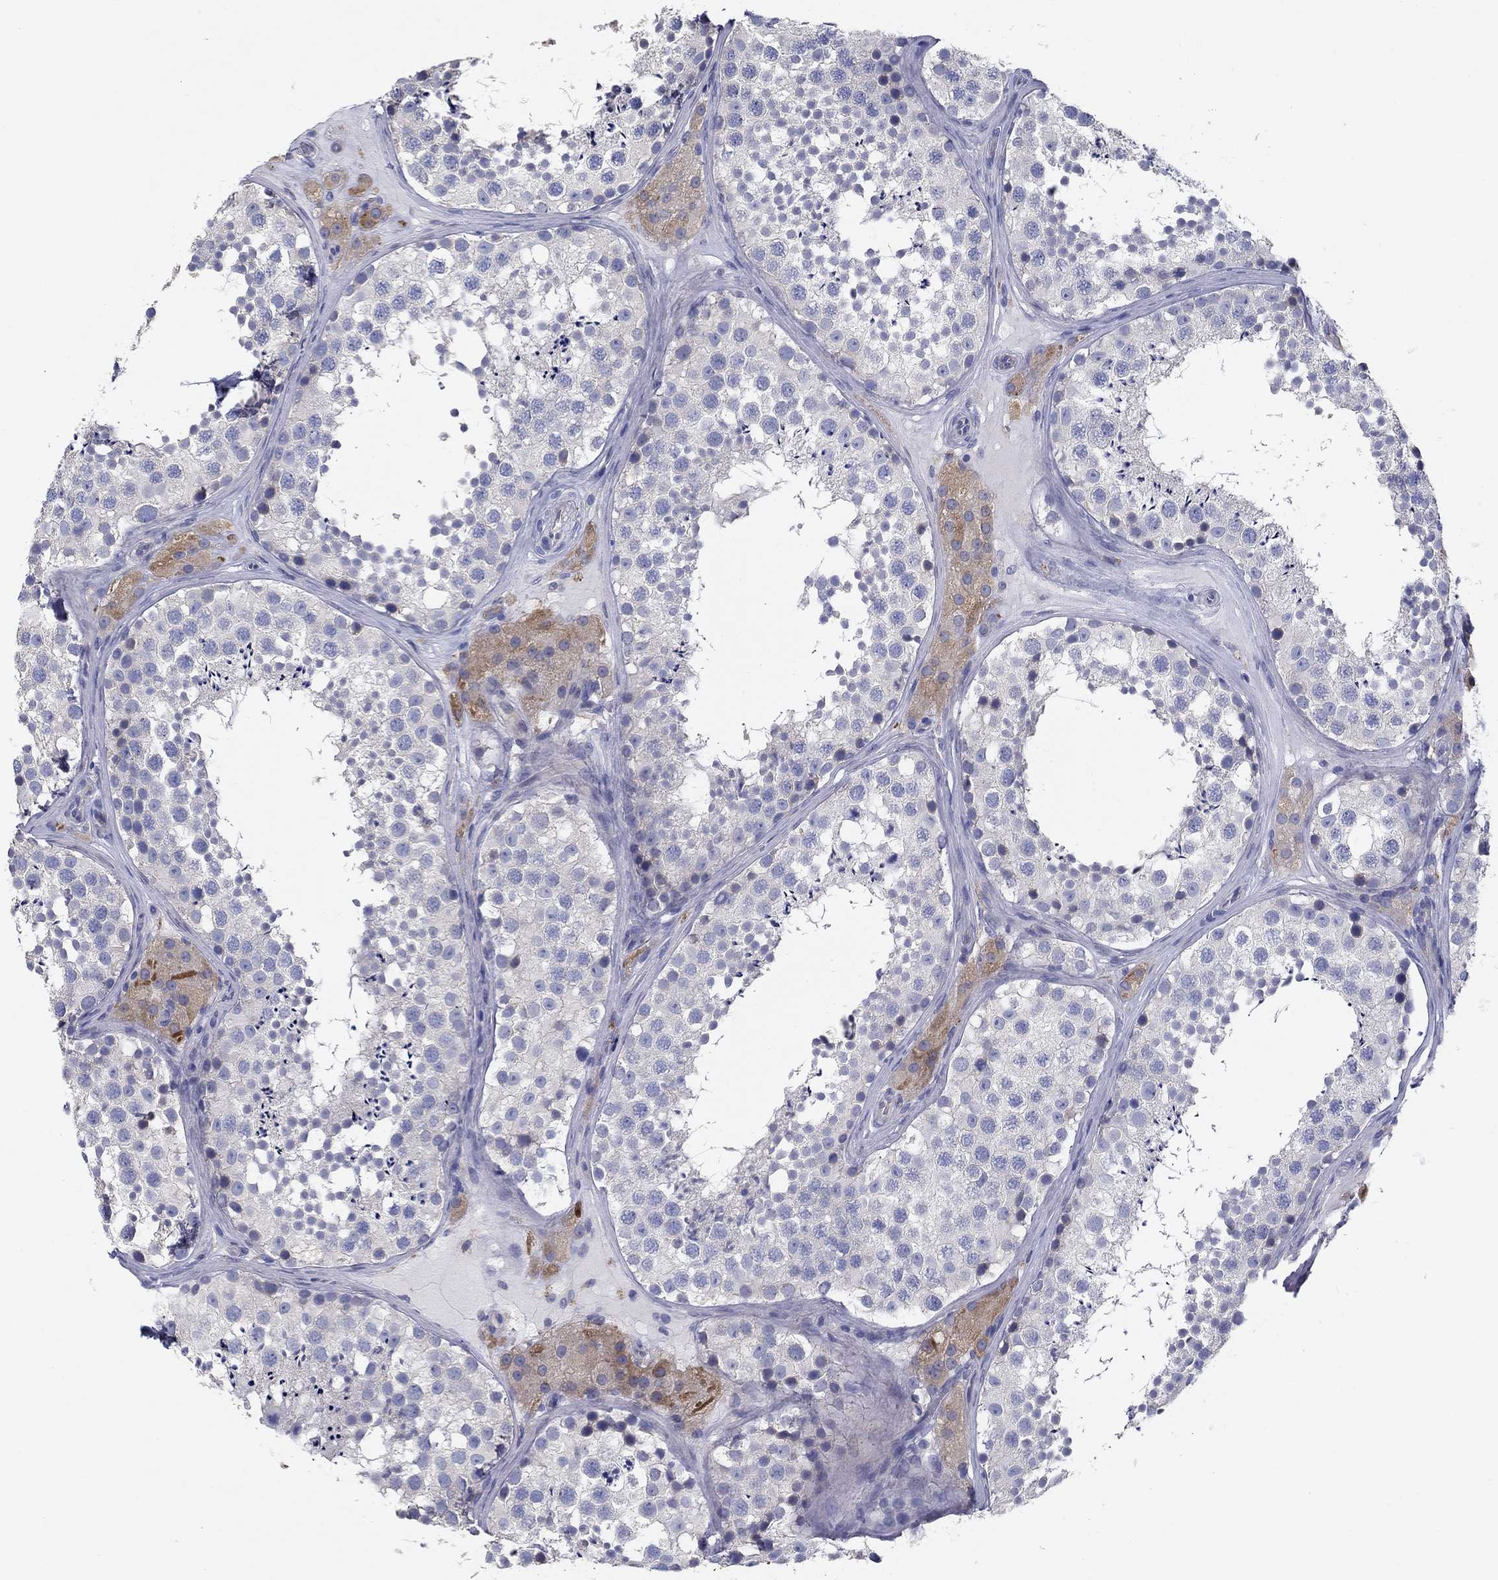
{"staining": {"intensity": "negative", "quantity": "none", "location": "none"}, "tissue": "testis", "cell_type": "Cells in seminiferous ducts", "image_type": "normal", "snomed": [{"axis": "morphology", "description": "Normal tissue, NOS"}, {"axis": "topography", "description": "Testis"}], "caption": "Photomicrograph shows no significant protein expression in cells in seminiferous ducts of benign testis. (Stains: DAB (3,3'-diaminobenzidine) immunohistochemistry (IHC) with hematoxylin counter stain, Microscopy: brightfield microscopy at high magnification).", "gene": "ERMP1", "patient": {"sex": "male", "age": 41}}